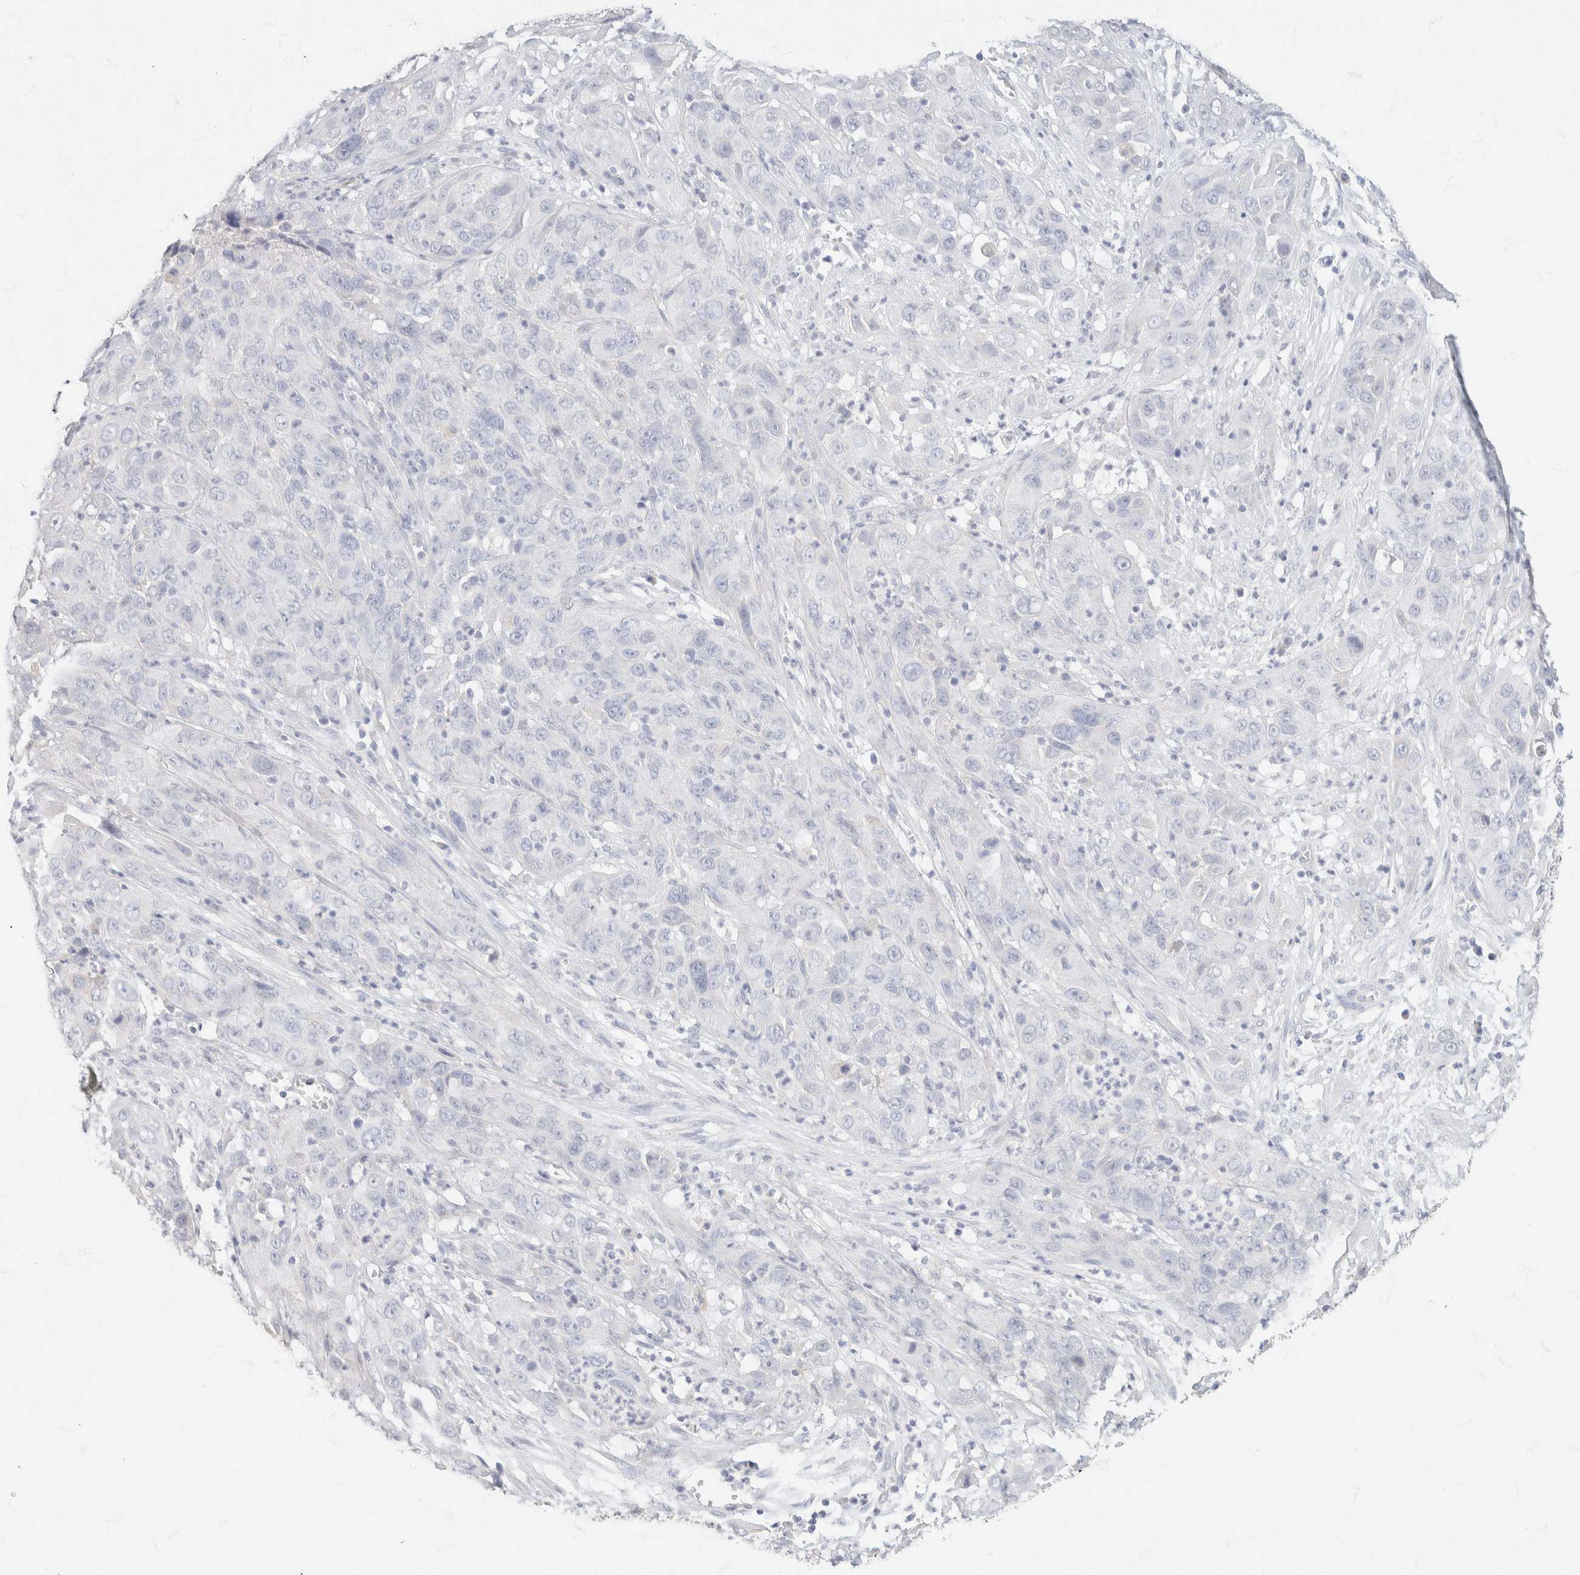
{"staining": {"intensity": "negative", "quantity": "none", "location": "none"}, "tissue": "cervical cancer", "cell_type": "Tumor cells", "image_type": "cancer", "snomed": [{"axis": "morphology", "description": "Squamous cell carcinoma, NOS"}, {"axis": "topography", "description": "Cervix"}], "caption": "Immunohistochemical staining of squamous cell carcinoma (cervical) displays no significant positivity in tumor cells.", "gene": "CA12", "patient": {"sex": "female", "age": 32}}